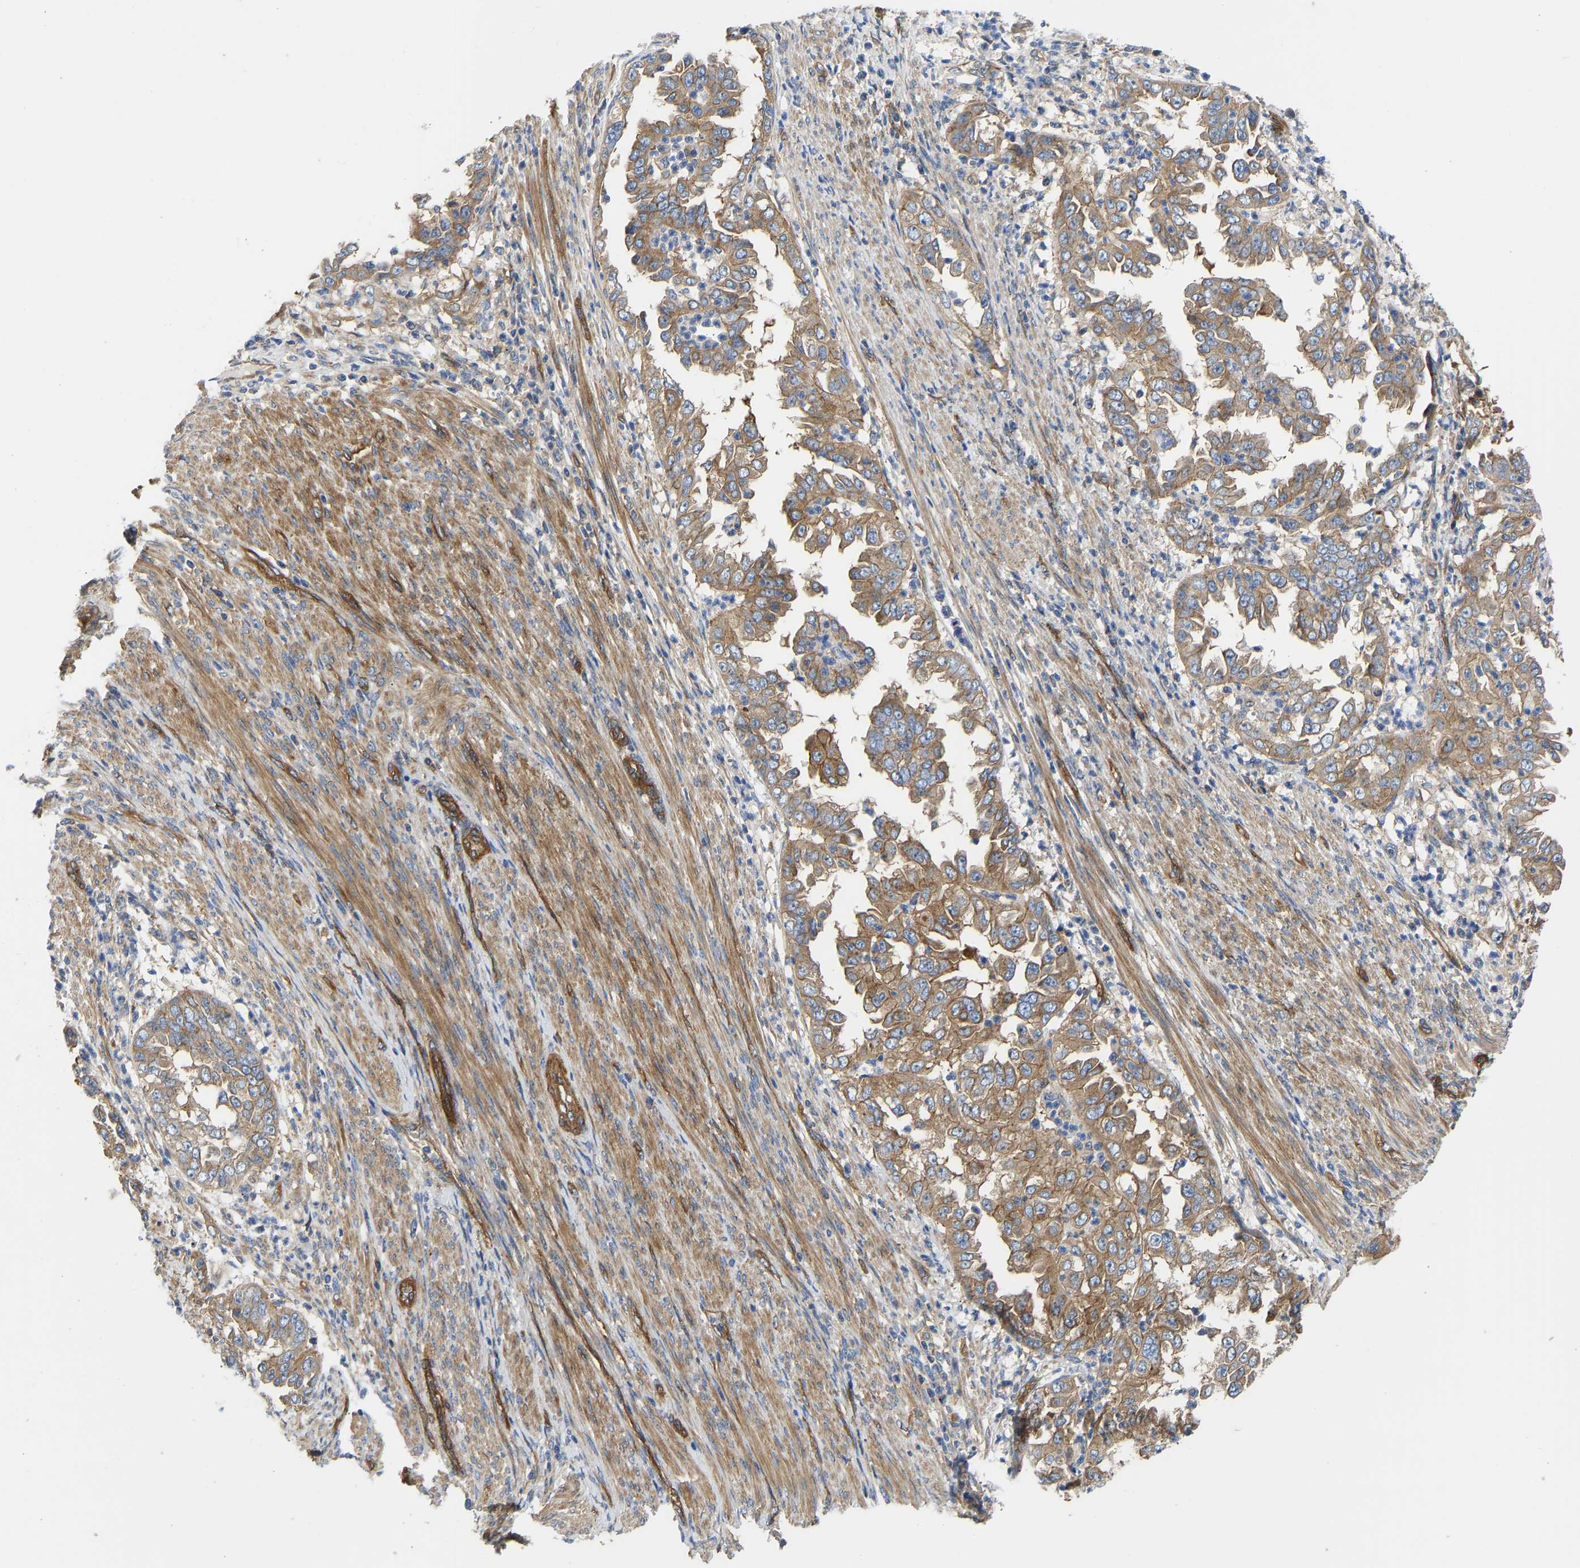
{"staining": {"intensity": "moderate", "quantity": ">75%", "location": "cytoplasmic/membranous"}, "tissue": "endometrial cancer", "cell_type": "Tumor cells", "image_type": "cancer", "snomed": [{"axis": "morphology", "description": "Adenocarcinoma, NOS"}, {"axis": "topography", "description": "Endometrium"}], "caption": "Human endometrial cancer (adenocarcinoma) stained with a protein marker shows moderate staining in tumor cells.", "gene": "MYO1C", "patient": {"sex": "female", "age": 85}}